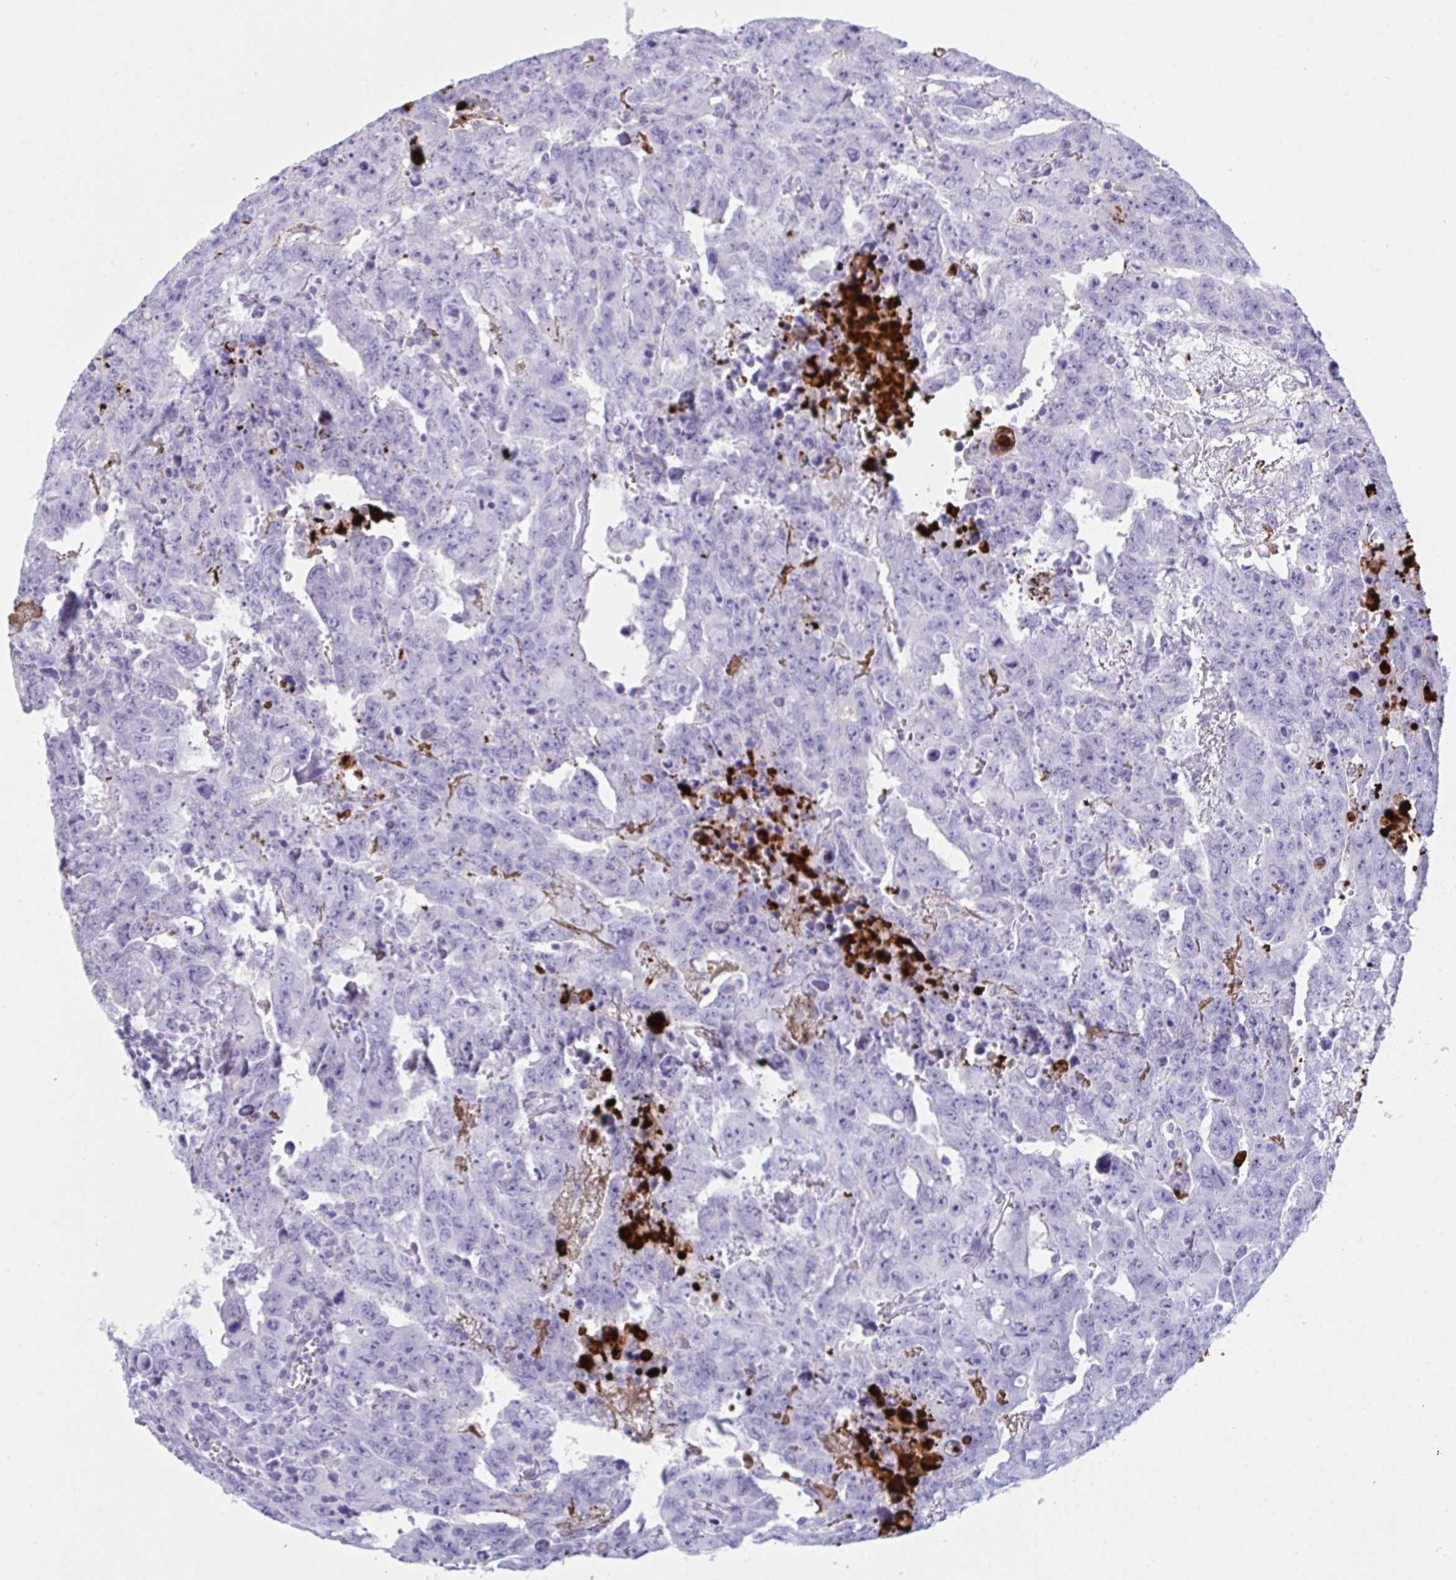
{"staining": {"intensity": "negative", "quantity": "none", "location": "none"}, "tissue": "testis cancer", "cell_type": "Tumor cells", "image_type": "cancer", "snomed": [{"axis": "morphology", "description": "Carcinoma, Embryonal, NOS"}, {"axis": "topography", "description": "Testis"}], "caption": "Immunohistochemistry (IHC) image of neoplastic tissue: testis embryonal carcinoma stained with DAB (3,3'-diaminobenzidine) displays no significant protein staining in tumor cells.", "gene": "KMT2E", "patient": {"sex": "male", "age": 24}}